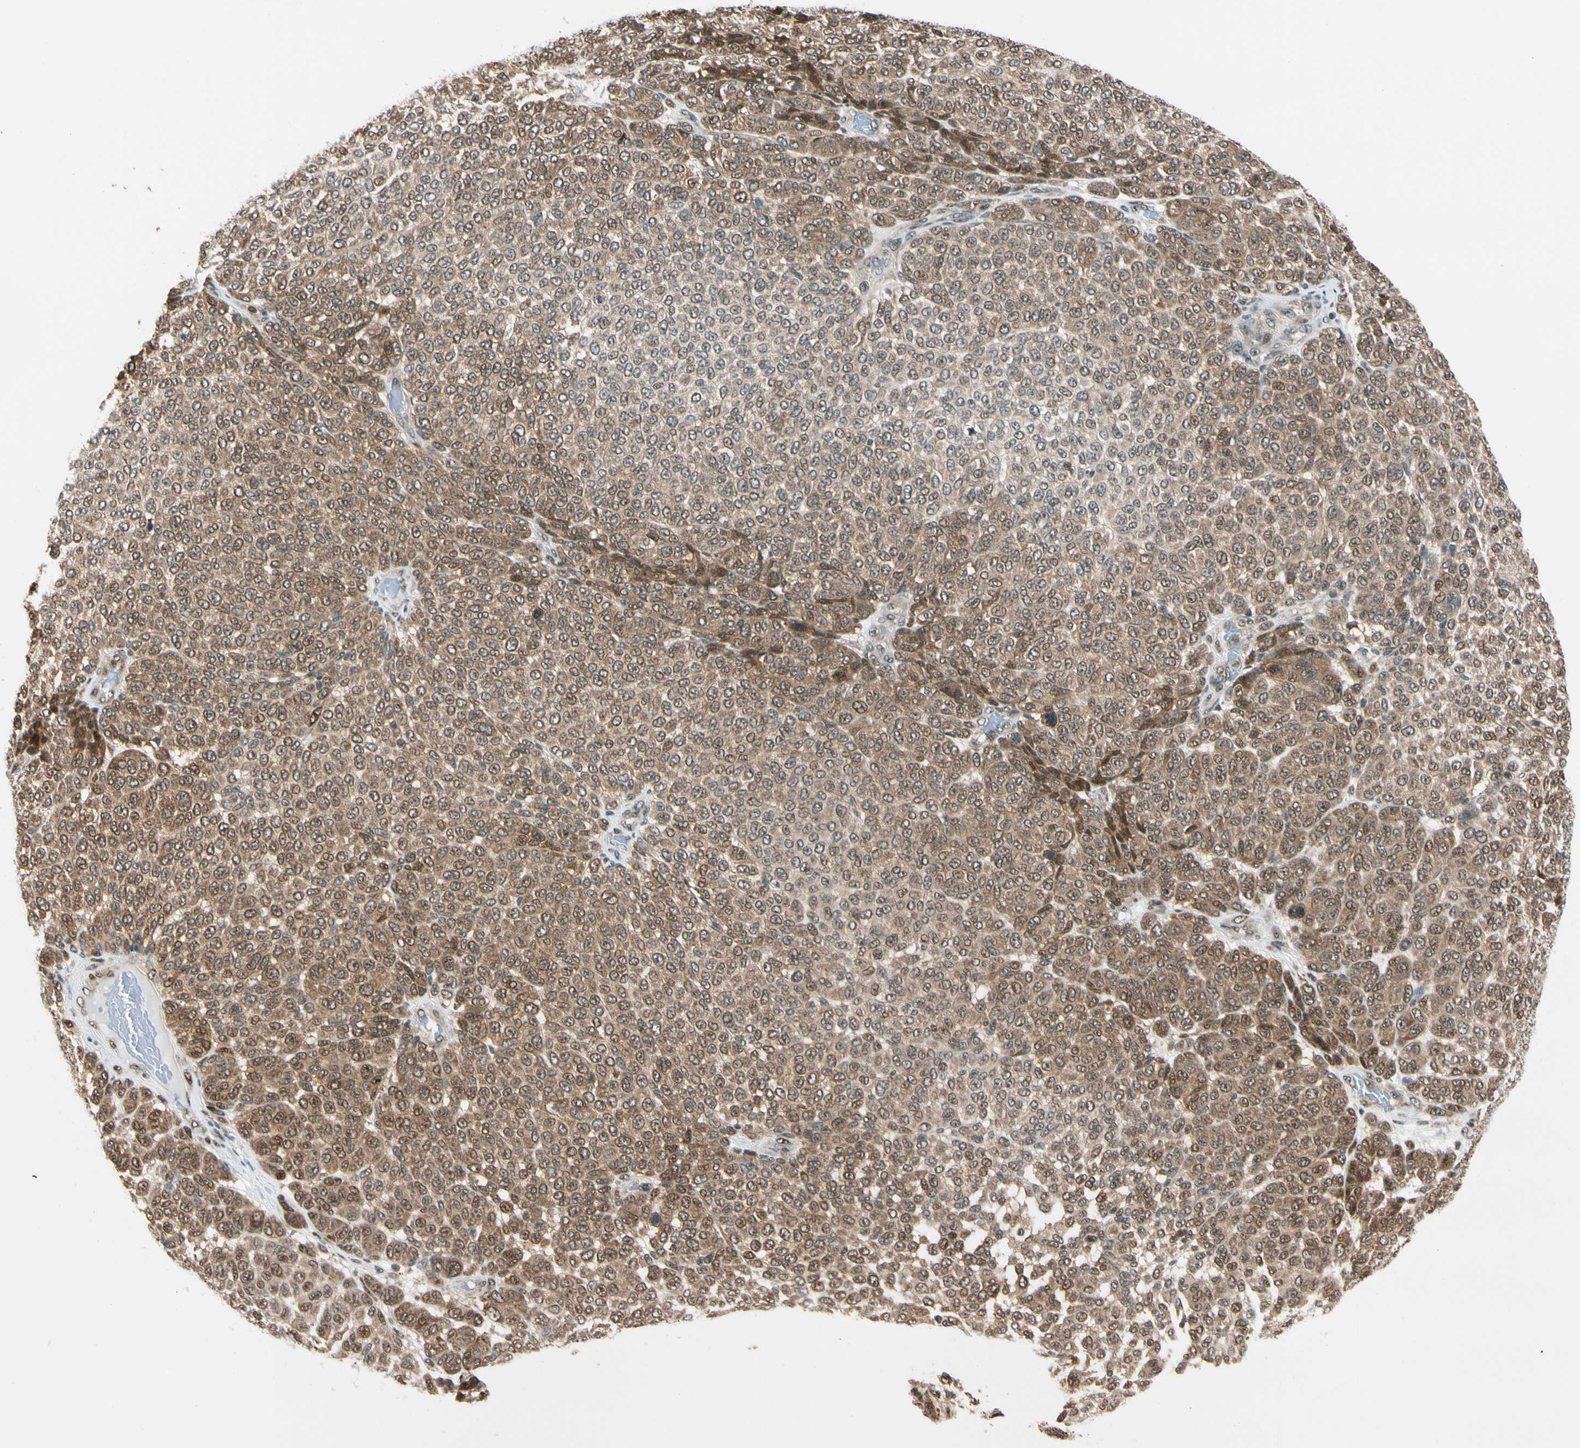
{"staining": {"intensity": "moderate", "quantity": ">75%", "location": "cytoplasmic/membranous,nuclear"}, "tissue": "melanoma", "cell_type": "Tumor cells", "image_type": "cancer", "snomed": [{"axis": "morphology", "description": "Malignant melanoma, NOS"}, {"axis": "topography", "description": "Skin"}], "caption": "There is medium levels of moderate cytoplasmic/membranous and nuclear staining in tumor cells of melanoma, as demonstrated by immunohistochemical staining (brown color).", "gene": "DAXX", "patient": {"sex": "male", "age": 59}}